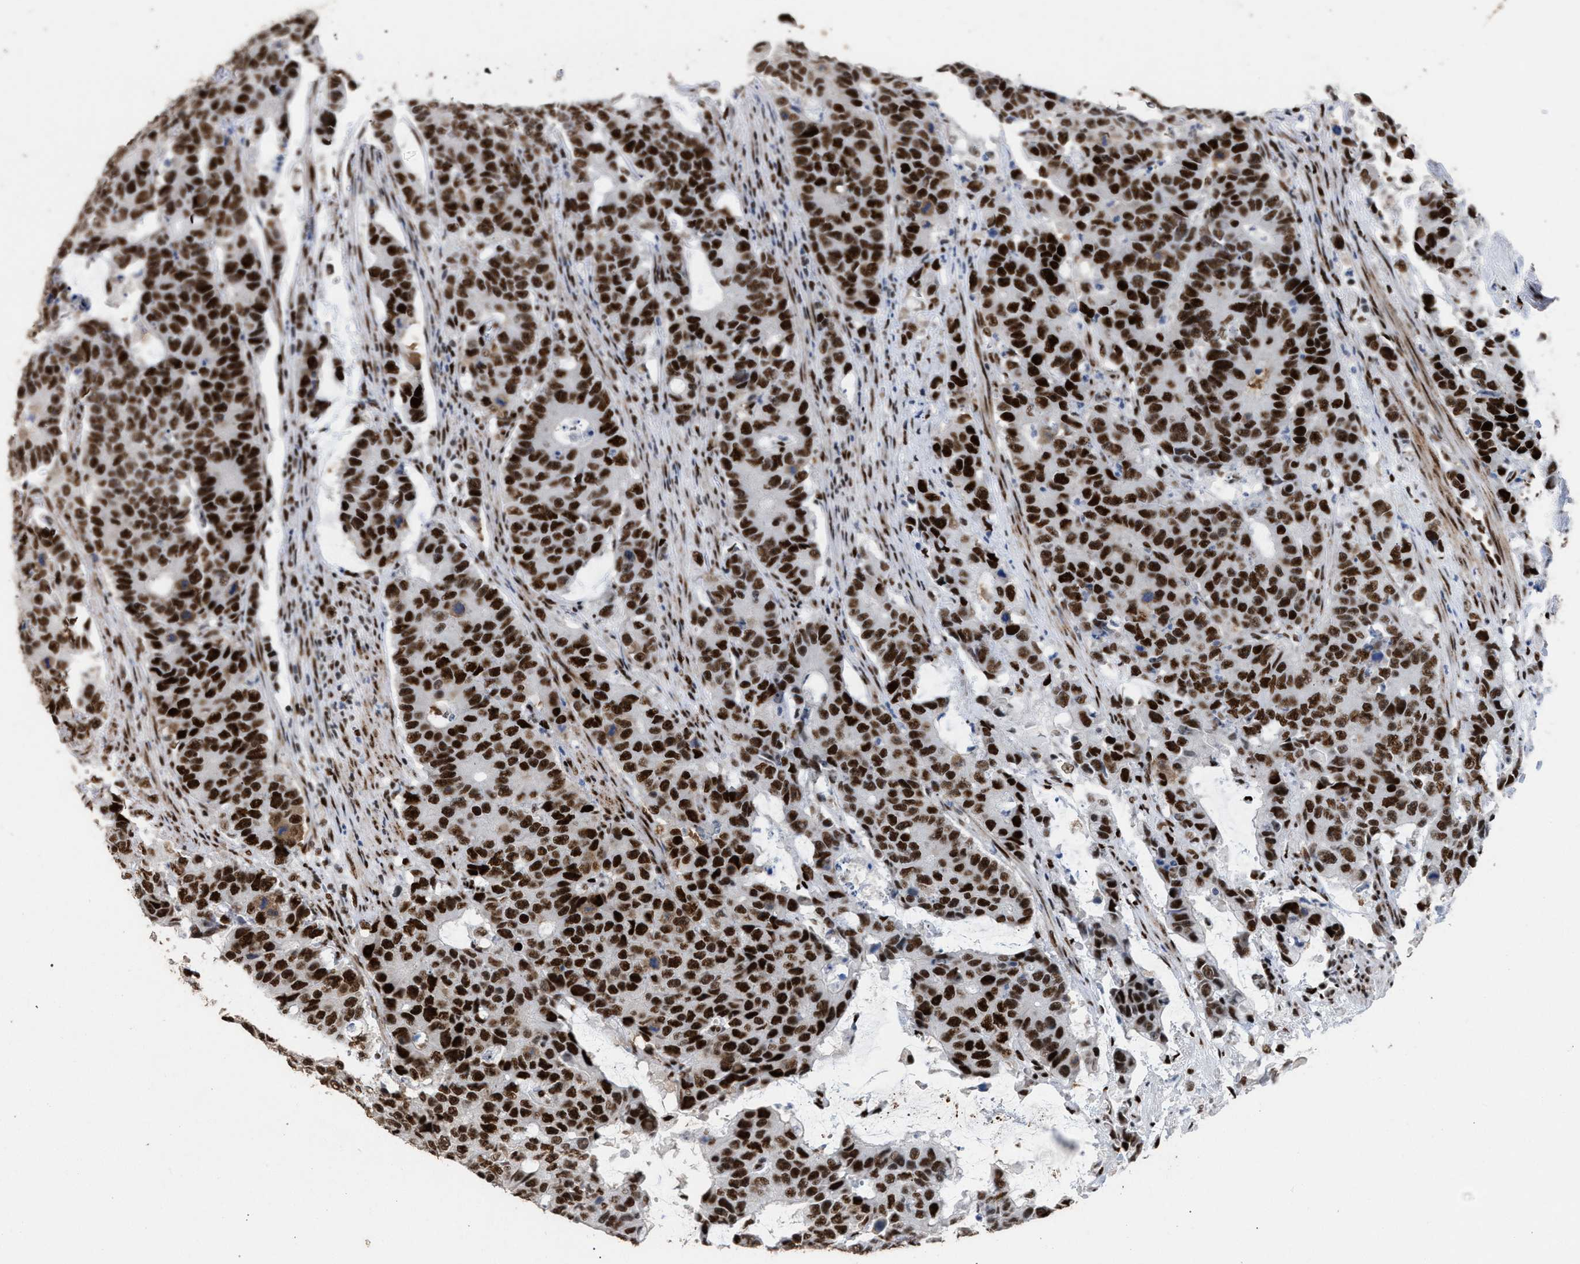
{"staining": {"intensity": "strong", "quantity": ">75%", "location": "nuclear"}, "tissue": "colorectal cancer", "cell_type": "Tumor cells", "image_type": "cancer", "snomed": [{"axis": "morphology", "description": "Adenocarcinoma, NOS"}, {"axis": "topography", "description": "Colon"}], "caption": "Human colorectal adenocarcinoma stained for a protein (brown) shows strong nuclear positive expression in about >75% of tumor cells.", "gene": "TP53BP1", "patient": {"sex": "female", "age": 86}}